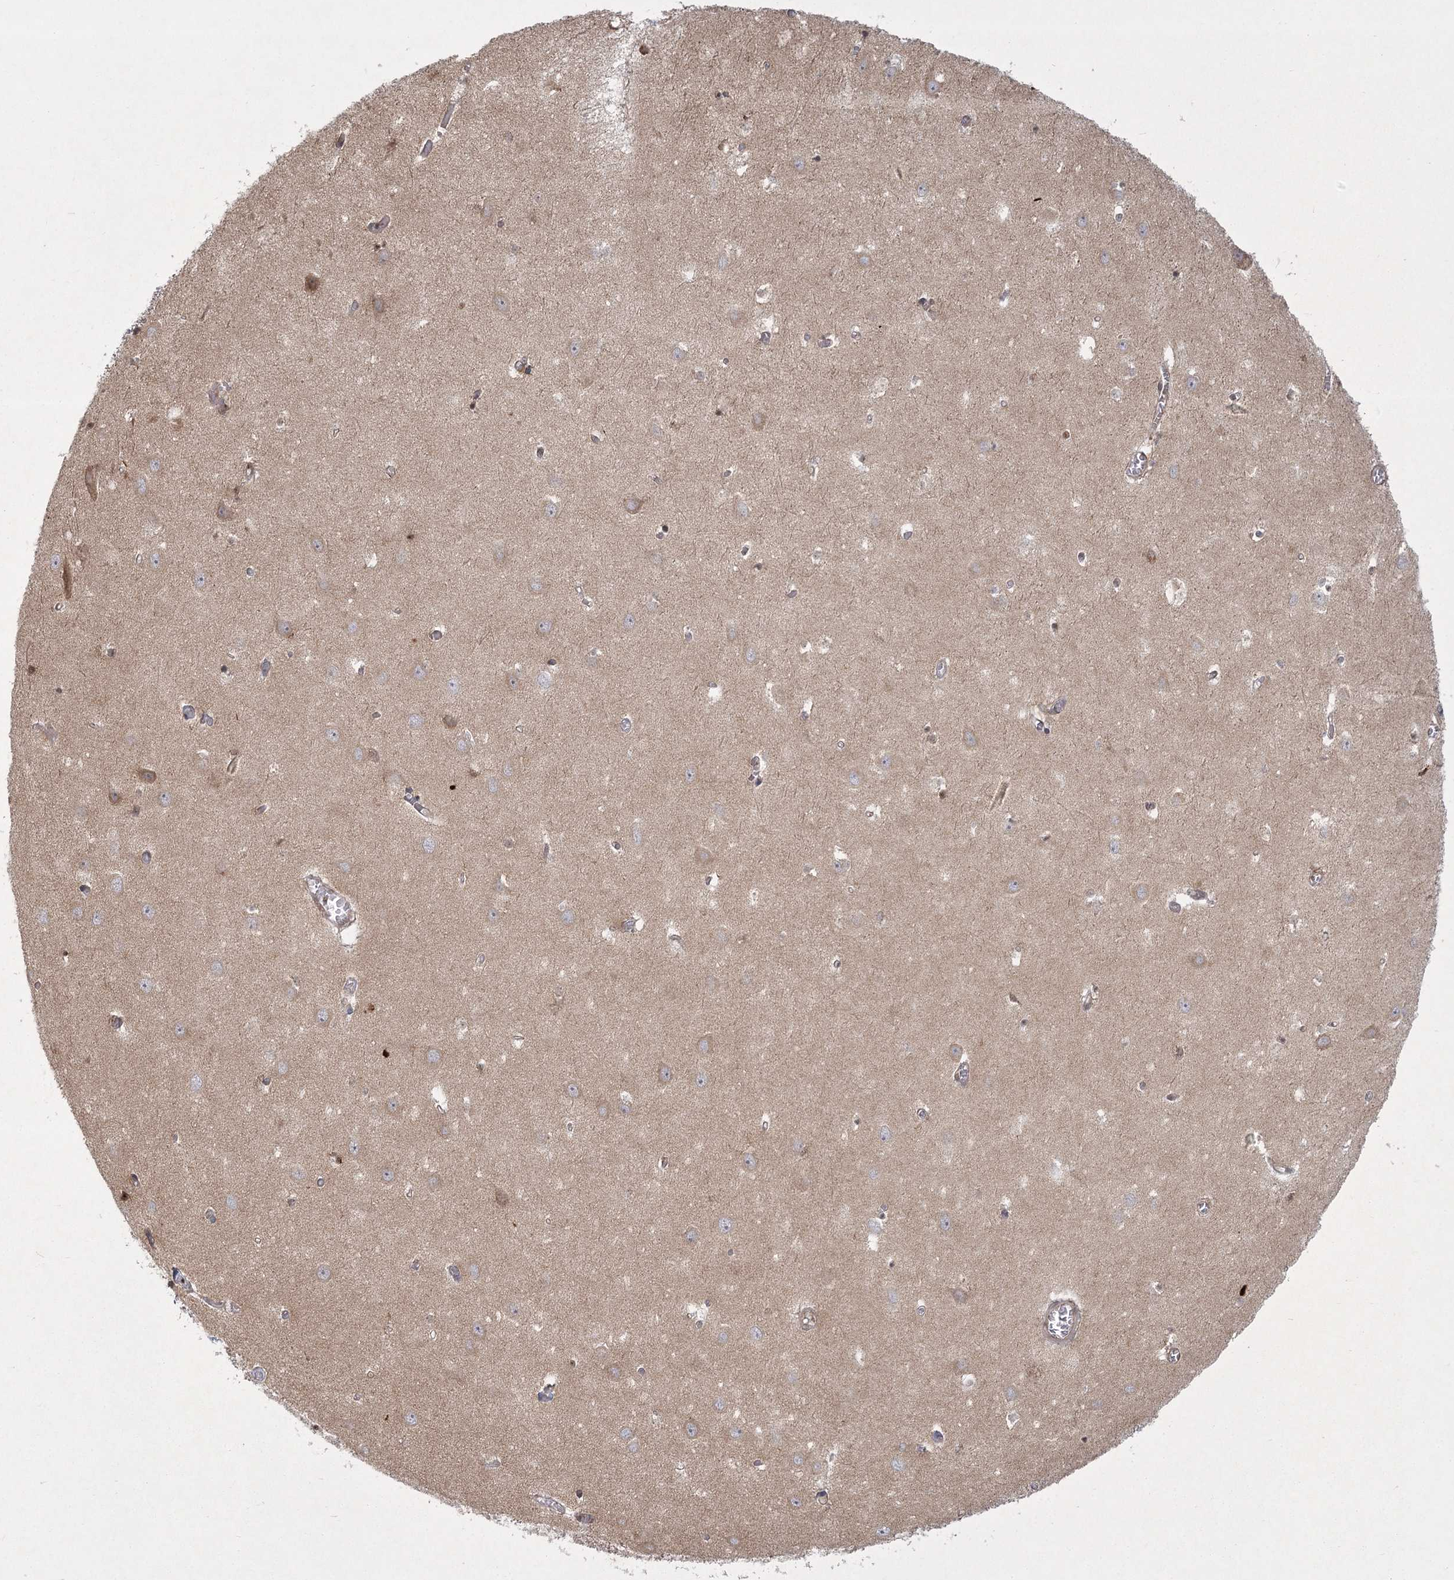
{"staining": {"intensity": "negative", "quantity": "none", "location": "none"}, "tissue": "hippocampus", "cell_type": "Glial cells", "image_type": "normal", "snomed": [{"axis": "morphology", "description": "Normal tissue, NOS"}, {"axis": "topography", "description": "Hippocampus"}], "caption": "A high-resolution image shows immunohistochemistry (IHC) staining of normal hippocampus, which exhibits no significant positivity in glial cells. (DAB (3,3'-diaminobenzidine) immunohistochemistry visualized using brightfield microscopy, high magnification).", "gene": "MEPE", "patient": {"sex": "female", "age": 64}}